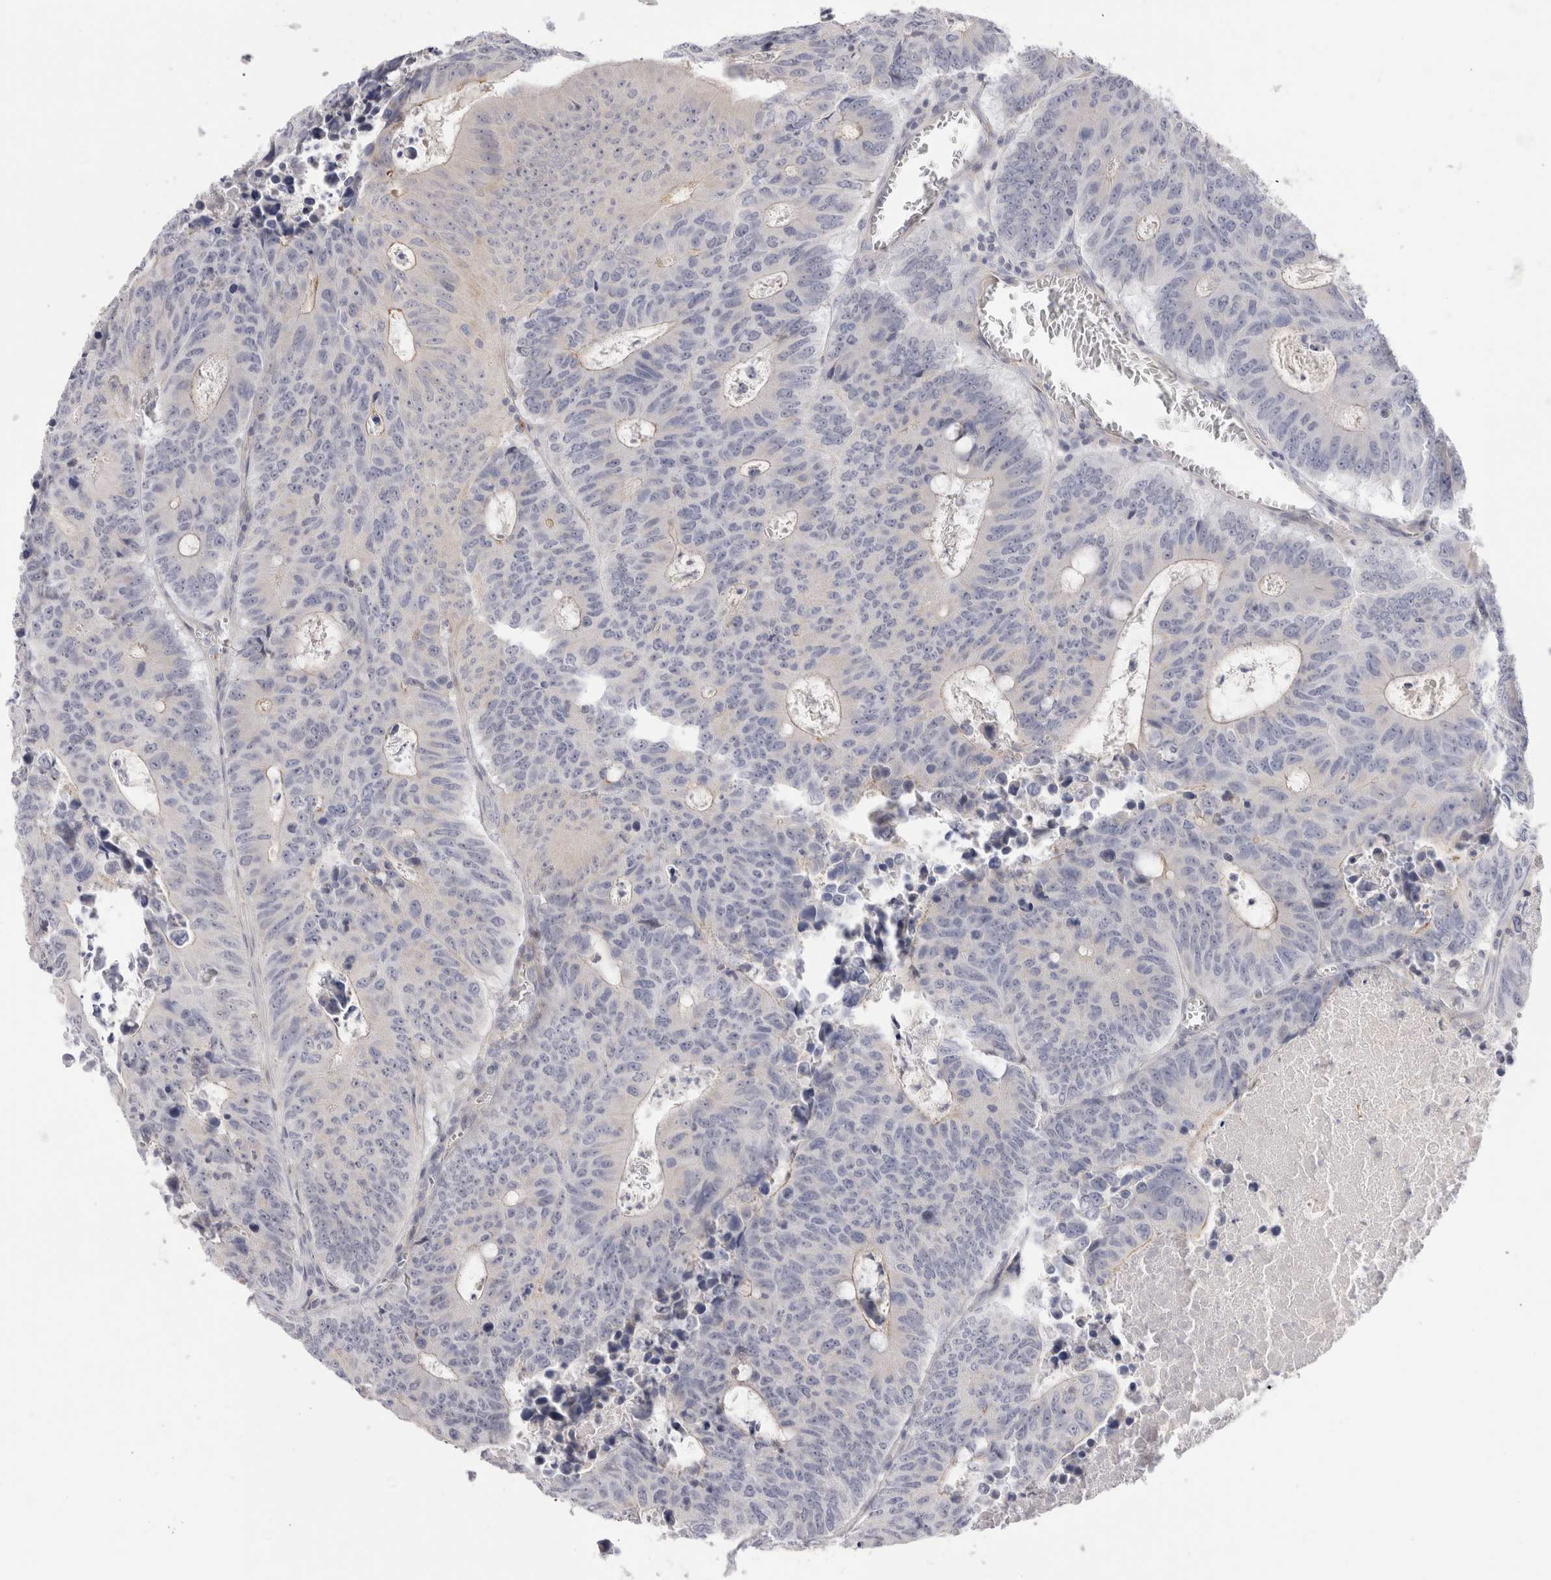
{"staining": {"intensity": "negative", "quantity": "none", "location": "none"}, "tissue": "colorectal cancer", "cell_type": "Tumor cells", "image_type": "cancer", "snomed": [{"axis": "morphology", "description": "Adenocarcinoma, NOS"}, {"axis": "topography", "description": "Colon"}], "caption": "Colorectal cancer (adenocarcinoma) was stained to show a protein in brown. There is no significant staining in tumor cells.", "gene": "SPINK2", "patient": {"sex": "male", "age": 87}}